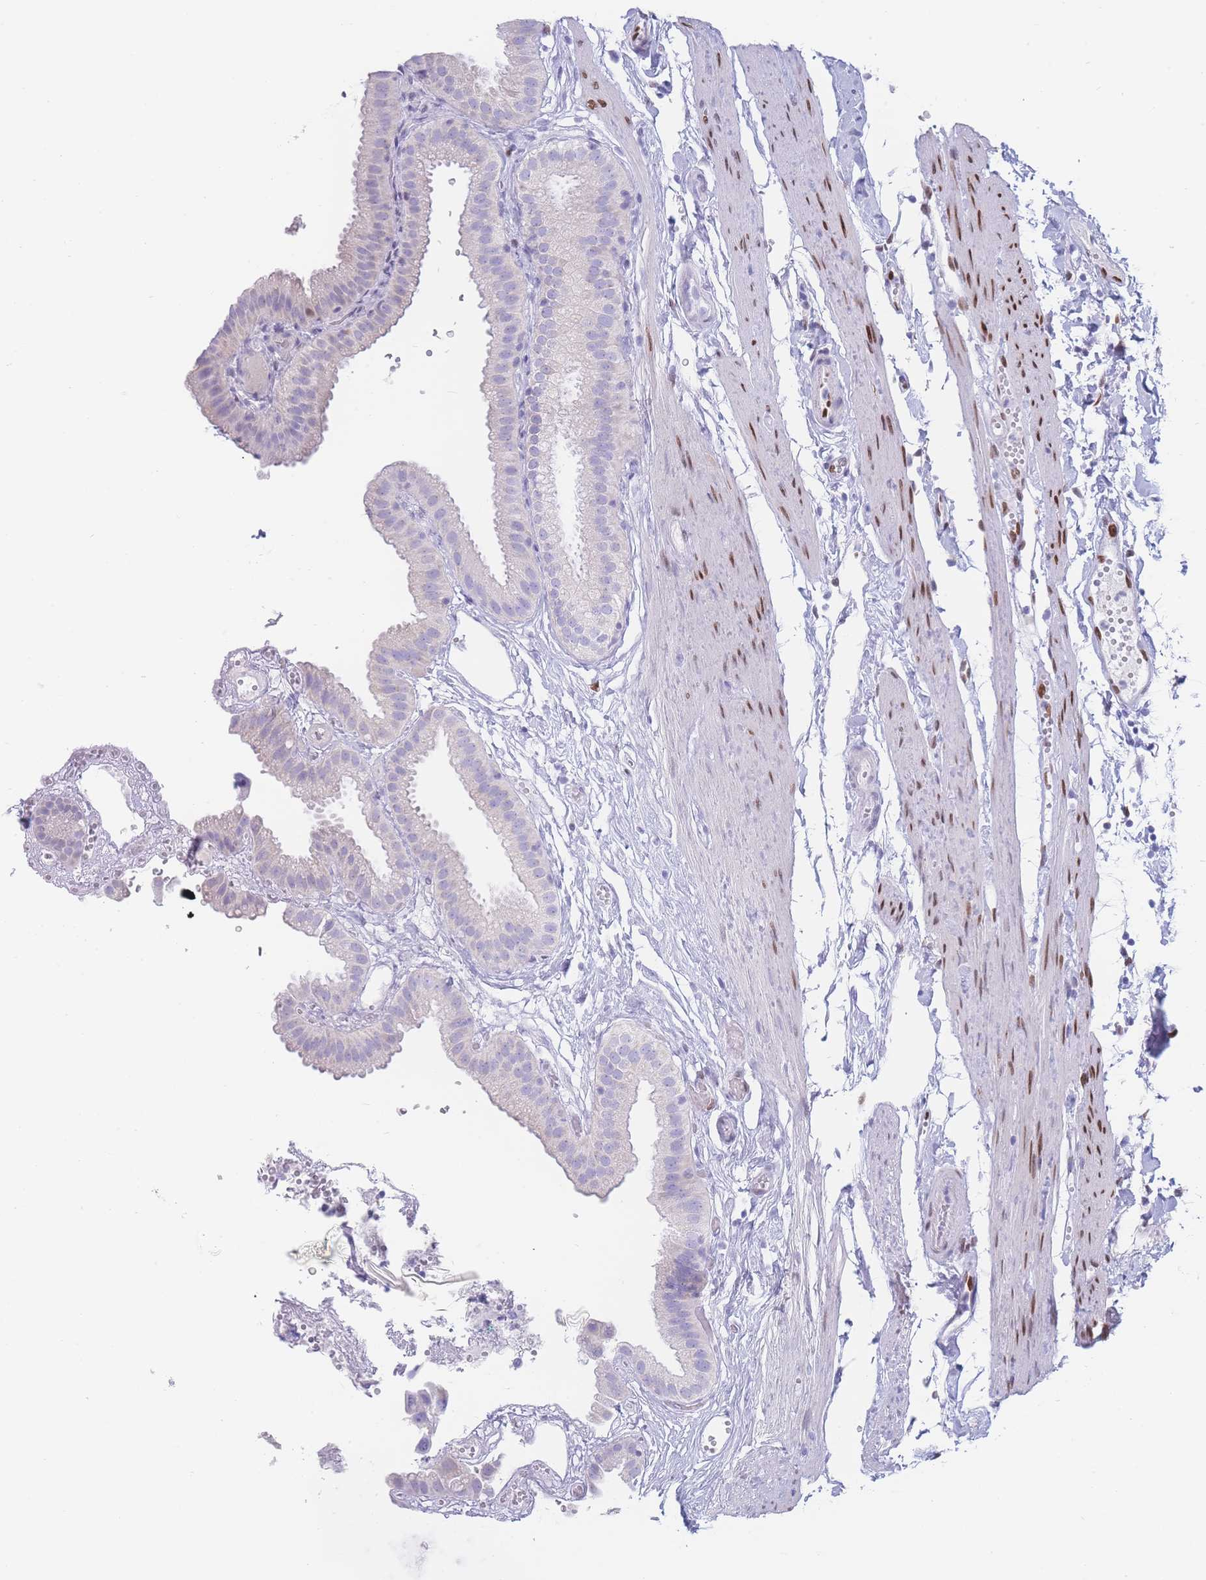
{"staining": {"intensity": "negative", "quantity": "none", "location": "none"}, "tissue": "gallbladder", "cell_type": "Glandular cells", "image_type": "normal", "snomed": [{"axis": "morphology", "description": "Normal tissue, NOS"}, {"axis": "topography", "description": "Gallbladder"}], "caption": "DAB (3,3'-diaminobenzidine) immunohistochemical staining of unremarkable gallbladder shows no significant positivity in glandular cells. The staining was performed using DAB to visualize the protein expression in brown, while the nuclei were stained in blue with hematoxylin (Magnification: 20x).", "gene": "PSMB5", "patient": {"sex": "female", "age": 61}}